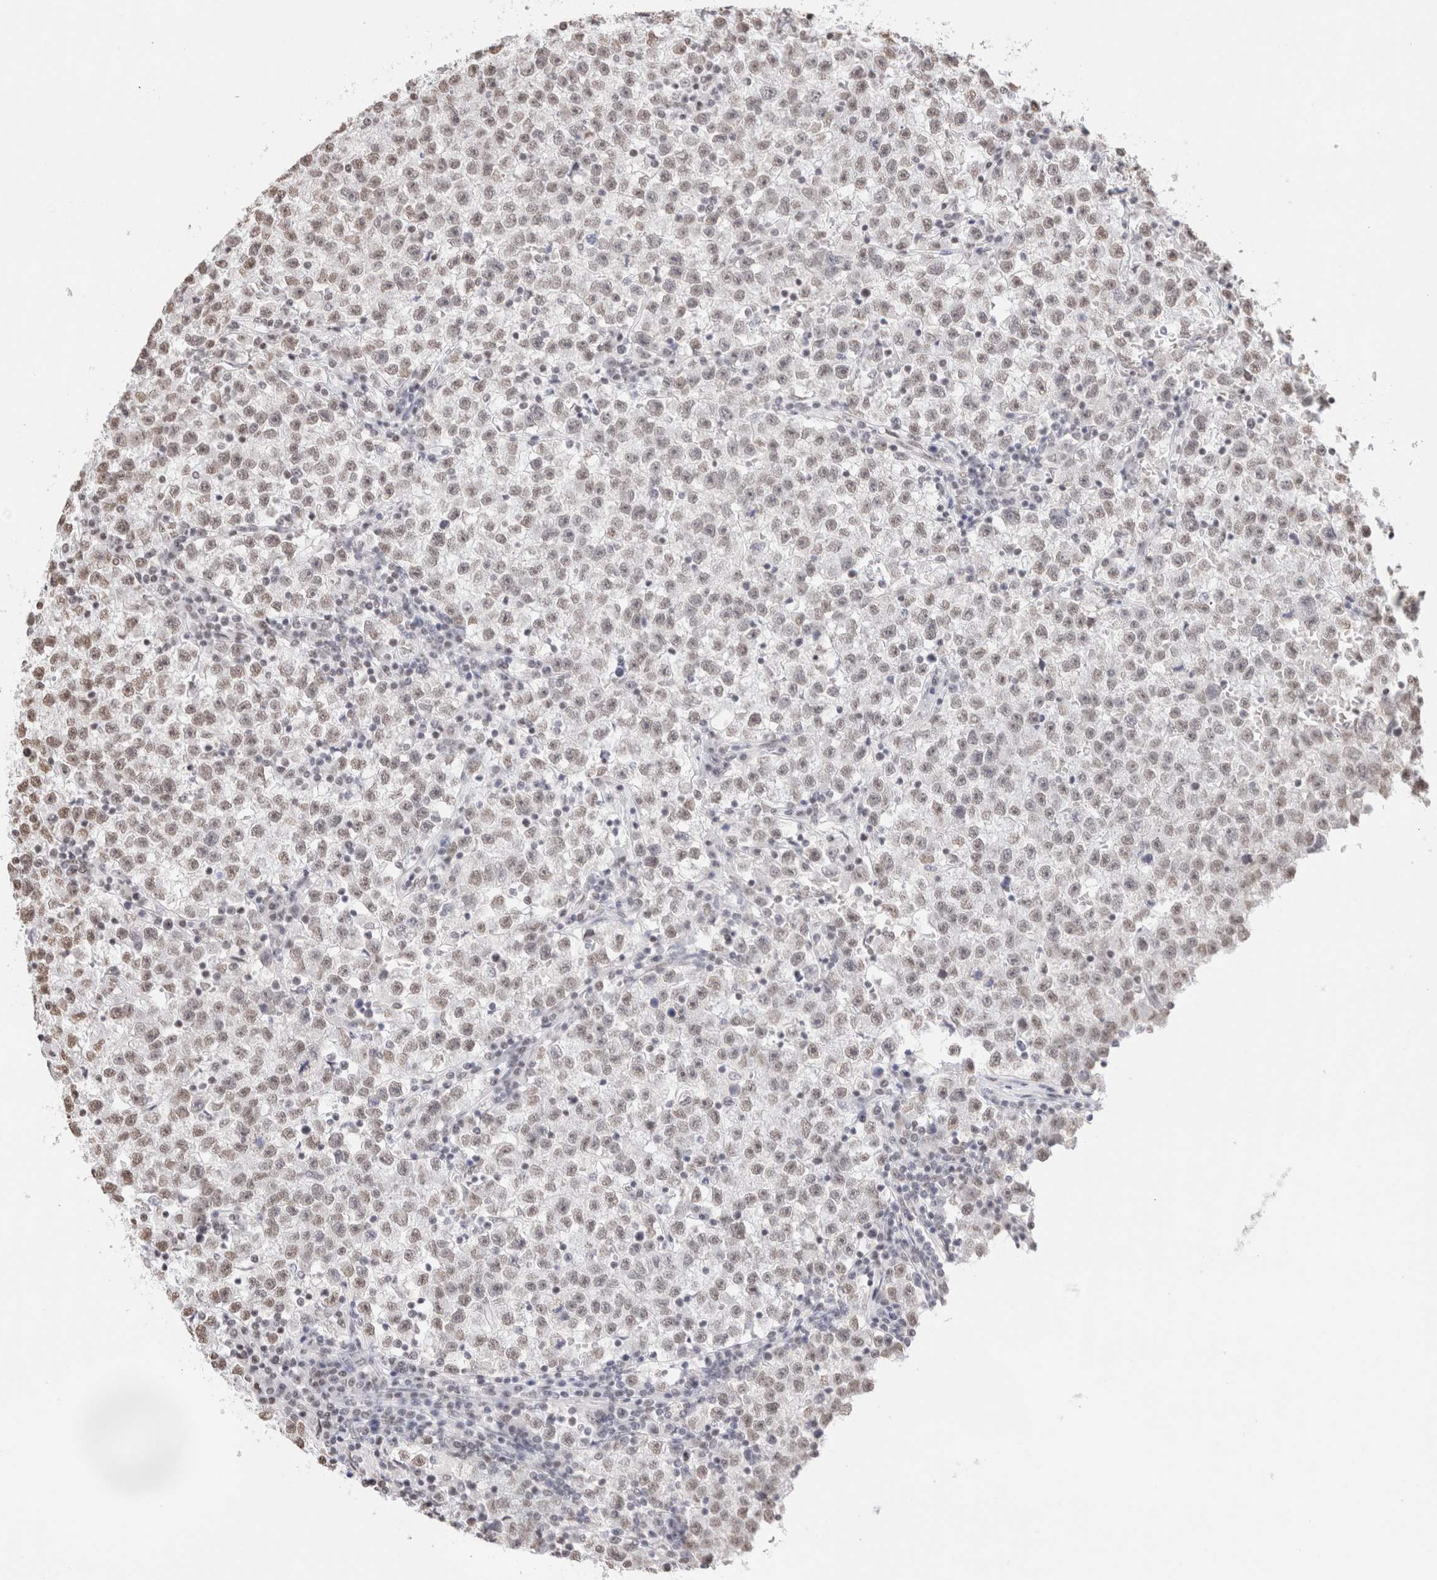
{"staining": {"intensity": "weak", "quantity": ">75%", "location": "nuclear"}, "tissue": "testis cancer", "cell_type": "Tumor cells", "image_type": "cancer", "snomed": [{"axis": "morphology", "description": "Seminoma, NOS"}, {"axis": "topography", "description": "Testis"}], "caption": "Immunohistochemical staining of human testis seminoma reveals weak nuclear protein positivity in about >75% of tumor cells.", "gene": "SUPT3H", "patient": {"sex": "male", "age": 22}}